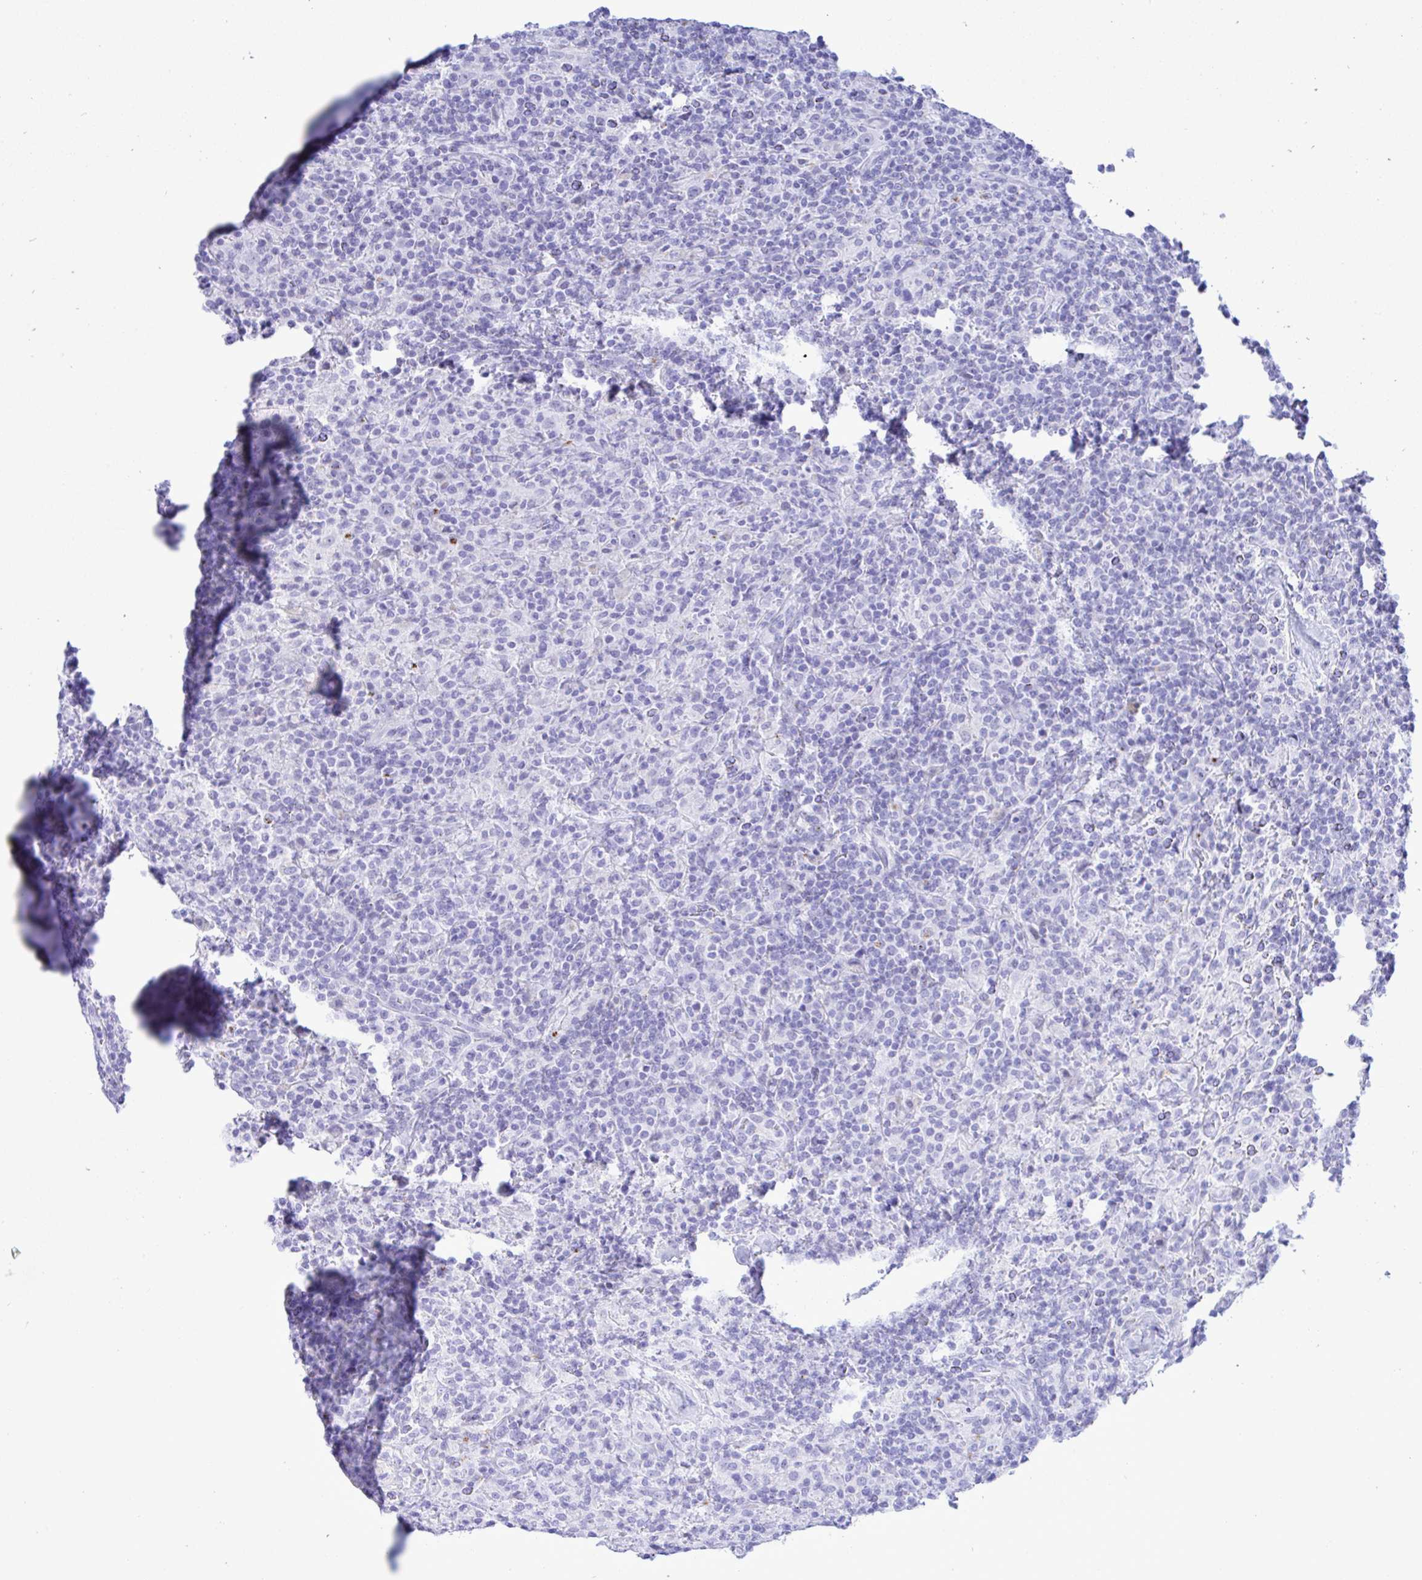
{"staining": {"intensity": "negative", "quantity": "none", "location": "none"}, "tissue": "lymphoma", "cell_type": "Tumor cells", "image_type": "cancer", "snomed": [{"axis": "morphology", "description": "Hodgkin's disease, NOS"}, {"axis": "topography", "description": "Lymph node"}], "caption": "This is an IHC micrograph of human lymphoma. There is no staining in tumor cells.", "gene": "SELENOV", "patient": {"sex": "male", "age": 70}}